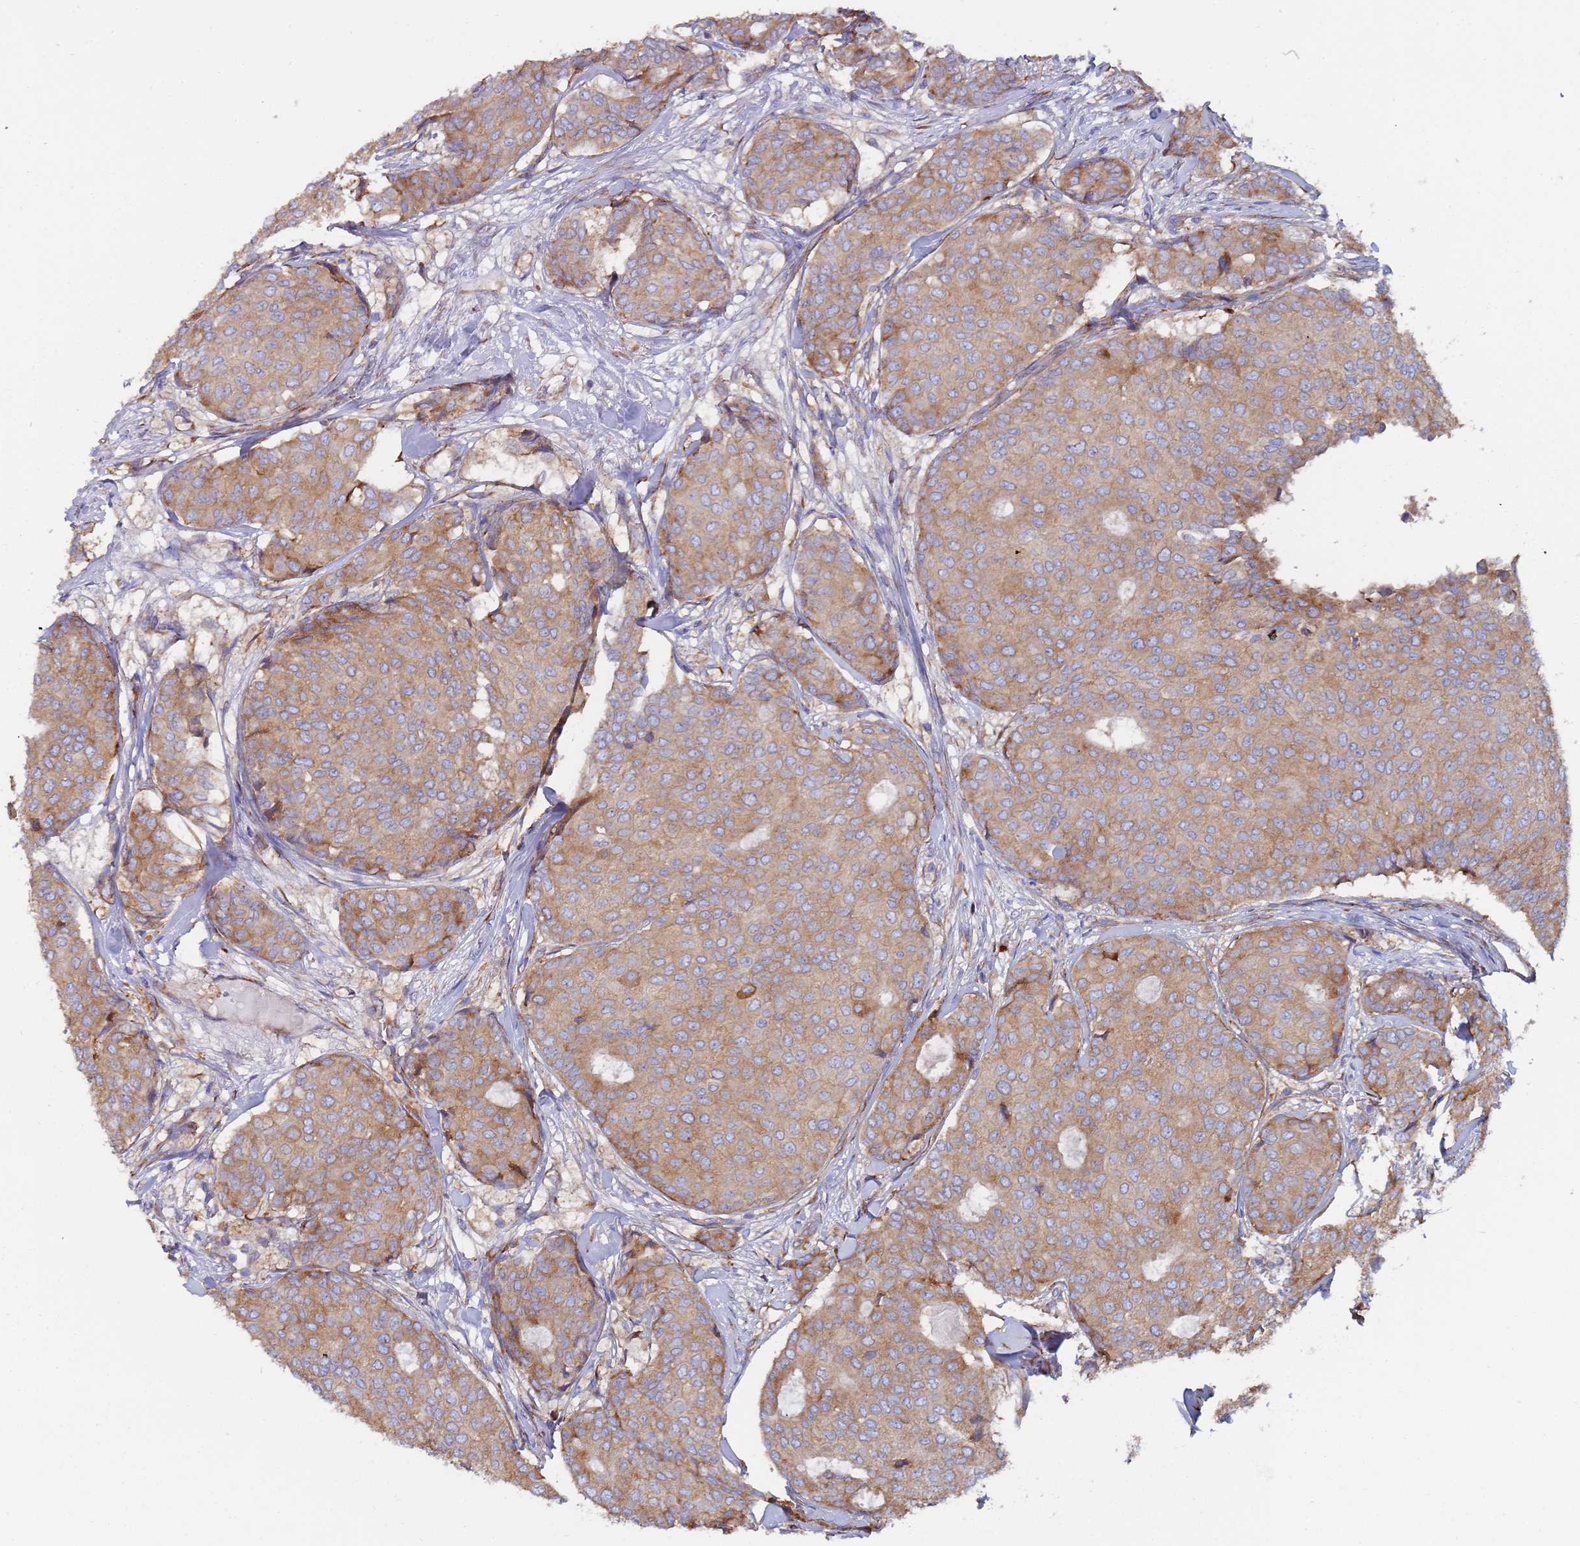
{"staining": {"intensity": "moderate", "quantity": ">75%", "location": "cytoplasmic/membranous"}, "tissue": "breast cancer", "cell_type": "Tumor cells", "image_type": "cancer", "snomed": [{"axis": "morphology", "description": "Duct carcinoma"}, {"axis": "topography", "description": "Breast"}], "caption": "A photomicrograph of breast cancer stained for a protein displays moderate cytoplasmic/membranous brown staining in tumor cells.", "gene": "ZNF844", "patient": {"sex": "female", "age": 75}}